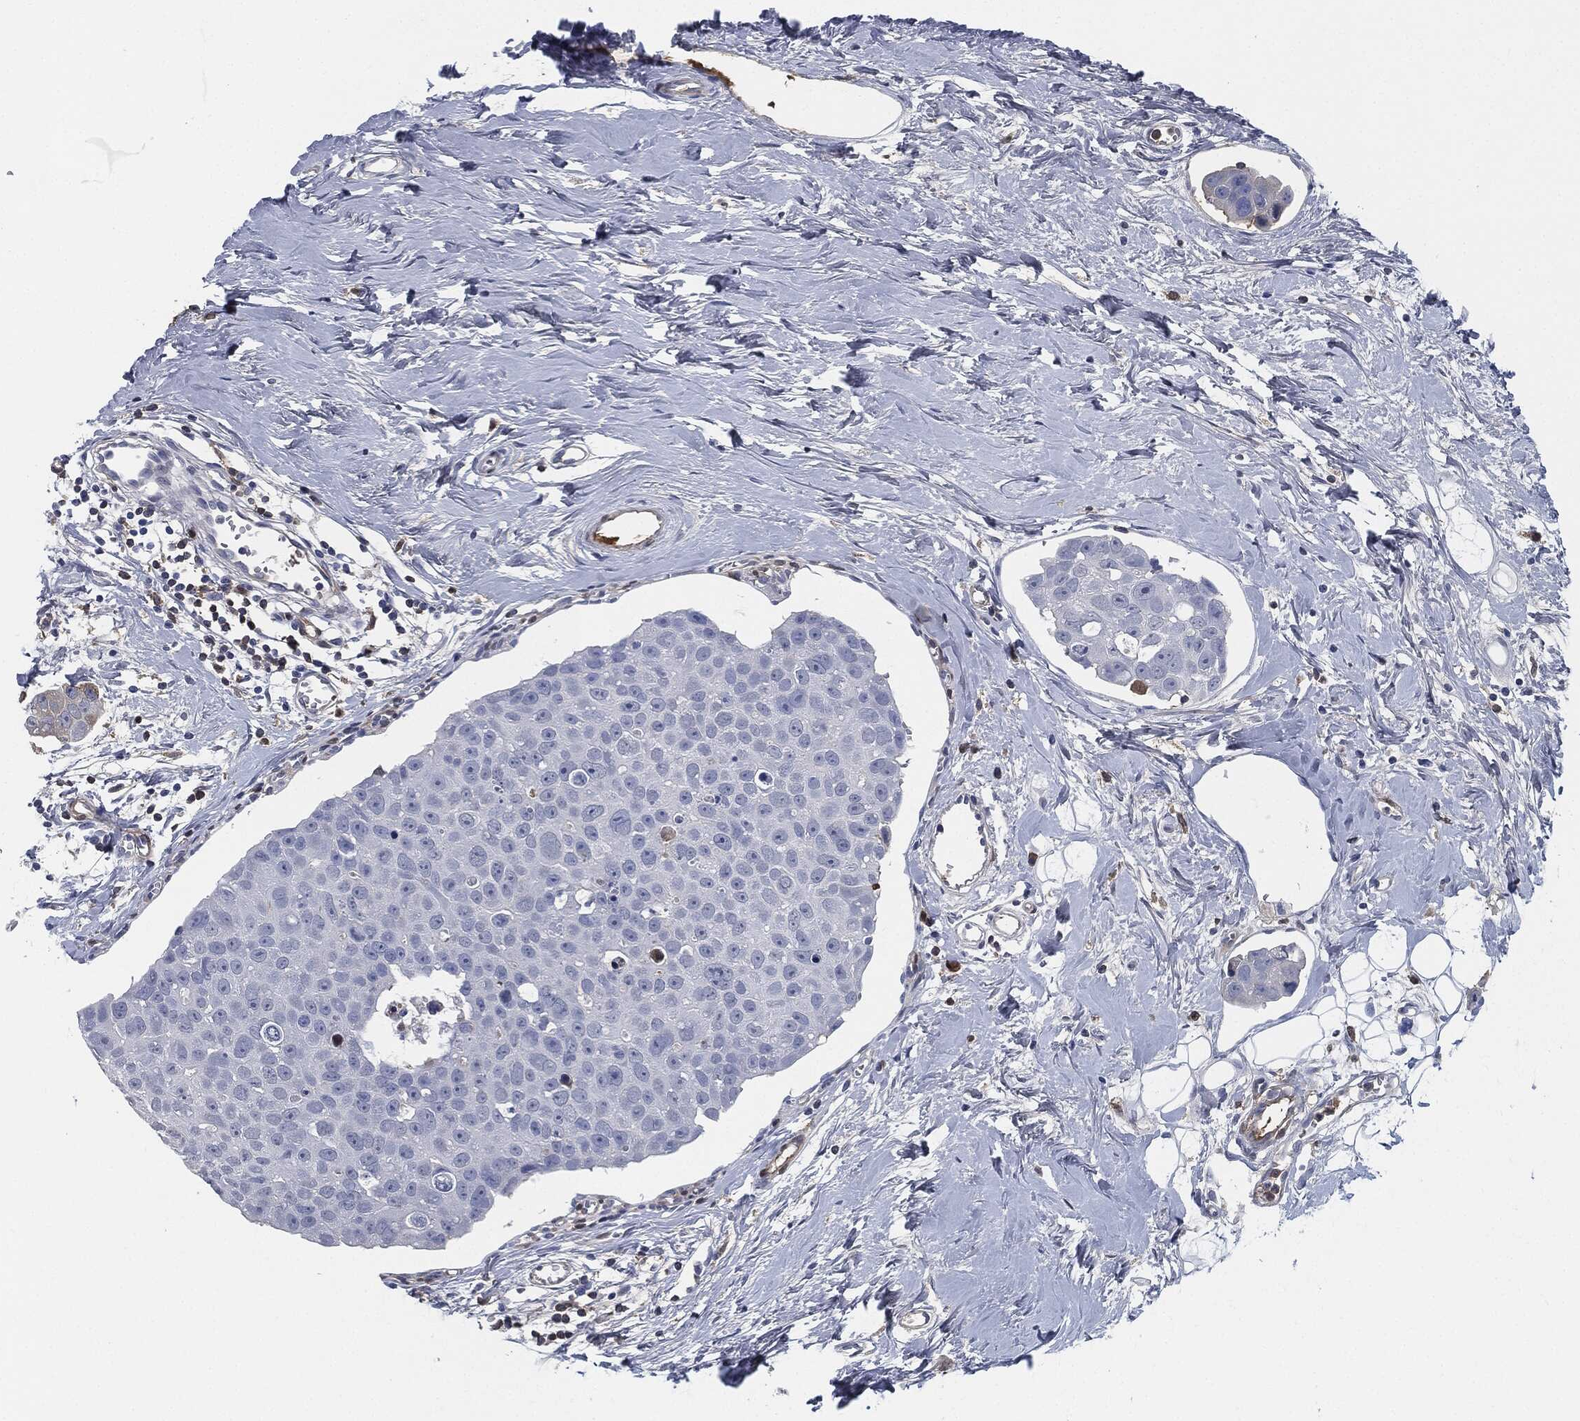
{"staining": {"intensity": "negative", "quantity": "none", "location": "none"}, "tissue": "breast cancer", "cell_type": "Tumor cells", "image_type": "cancer", "snomed": [{"axis": "morphology", "description": "Duct carcinoma"}, {"axis": "topography", "description": "Breast"}], "caption": "Tumor cells are negative for brown protein staining in breast cancer.", "gene": "SIGLEC7", "patient": {"sex": "female", "age": 35}}